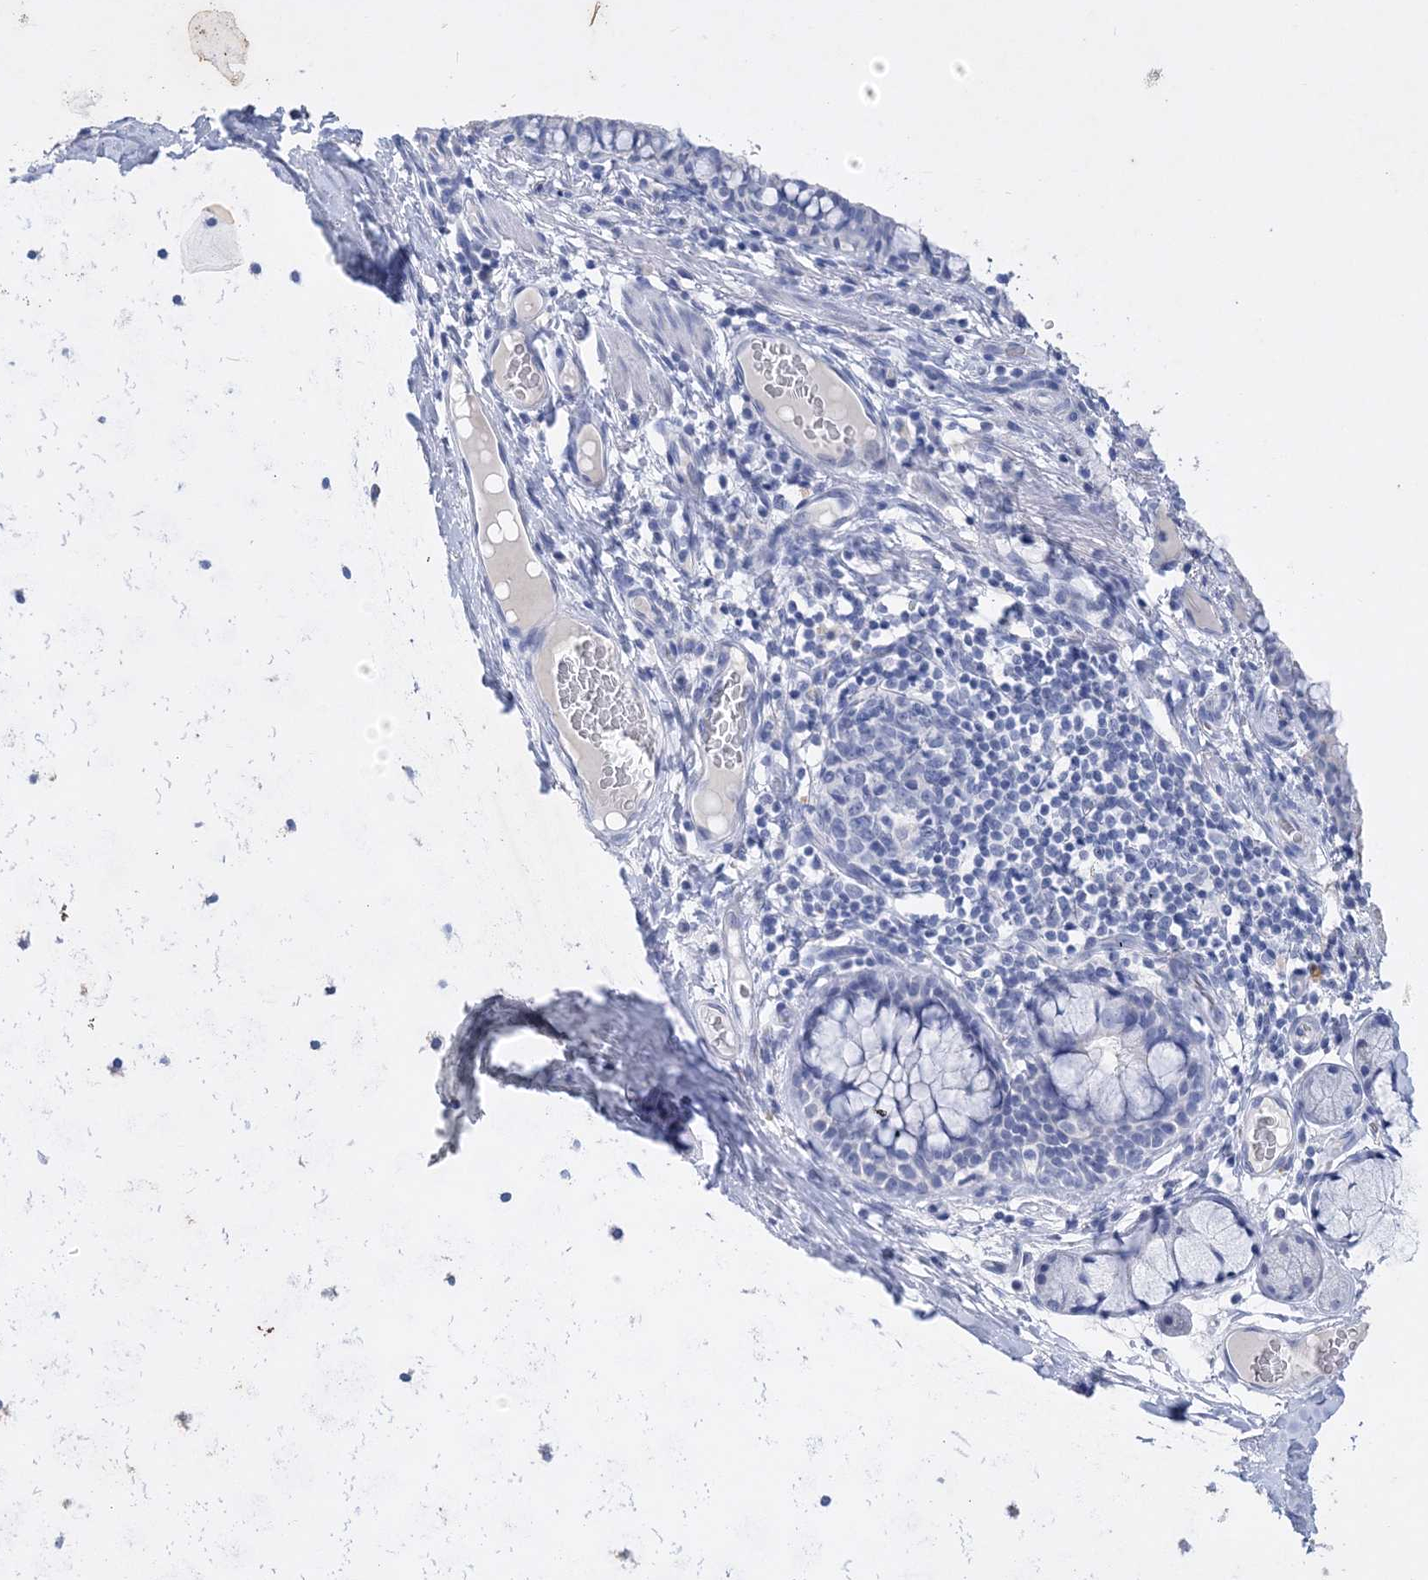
{"staining": {"intensity": "negative", "quantity": "none", "location": "none"}, "tissue": "bronchus", "cell_type": "Respiratory epithelial cells", "image_type": "normal", "snomed": [{"axis": "morphology", "description": "Normal tissue, NOS"}, {"axis": "topography", "description": "Cartilage tissue"}, {"axis": "topography", "description": "Bronchus"}], "caption": "The micrograph displays no significant positivity in respiratory epithelial cells of bronchus.", "gene": "COPS8", "patient": {"sex": "female", "age": 36}}